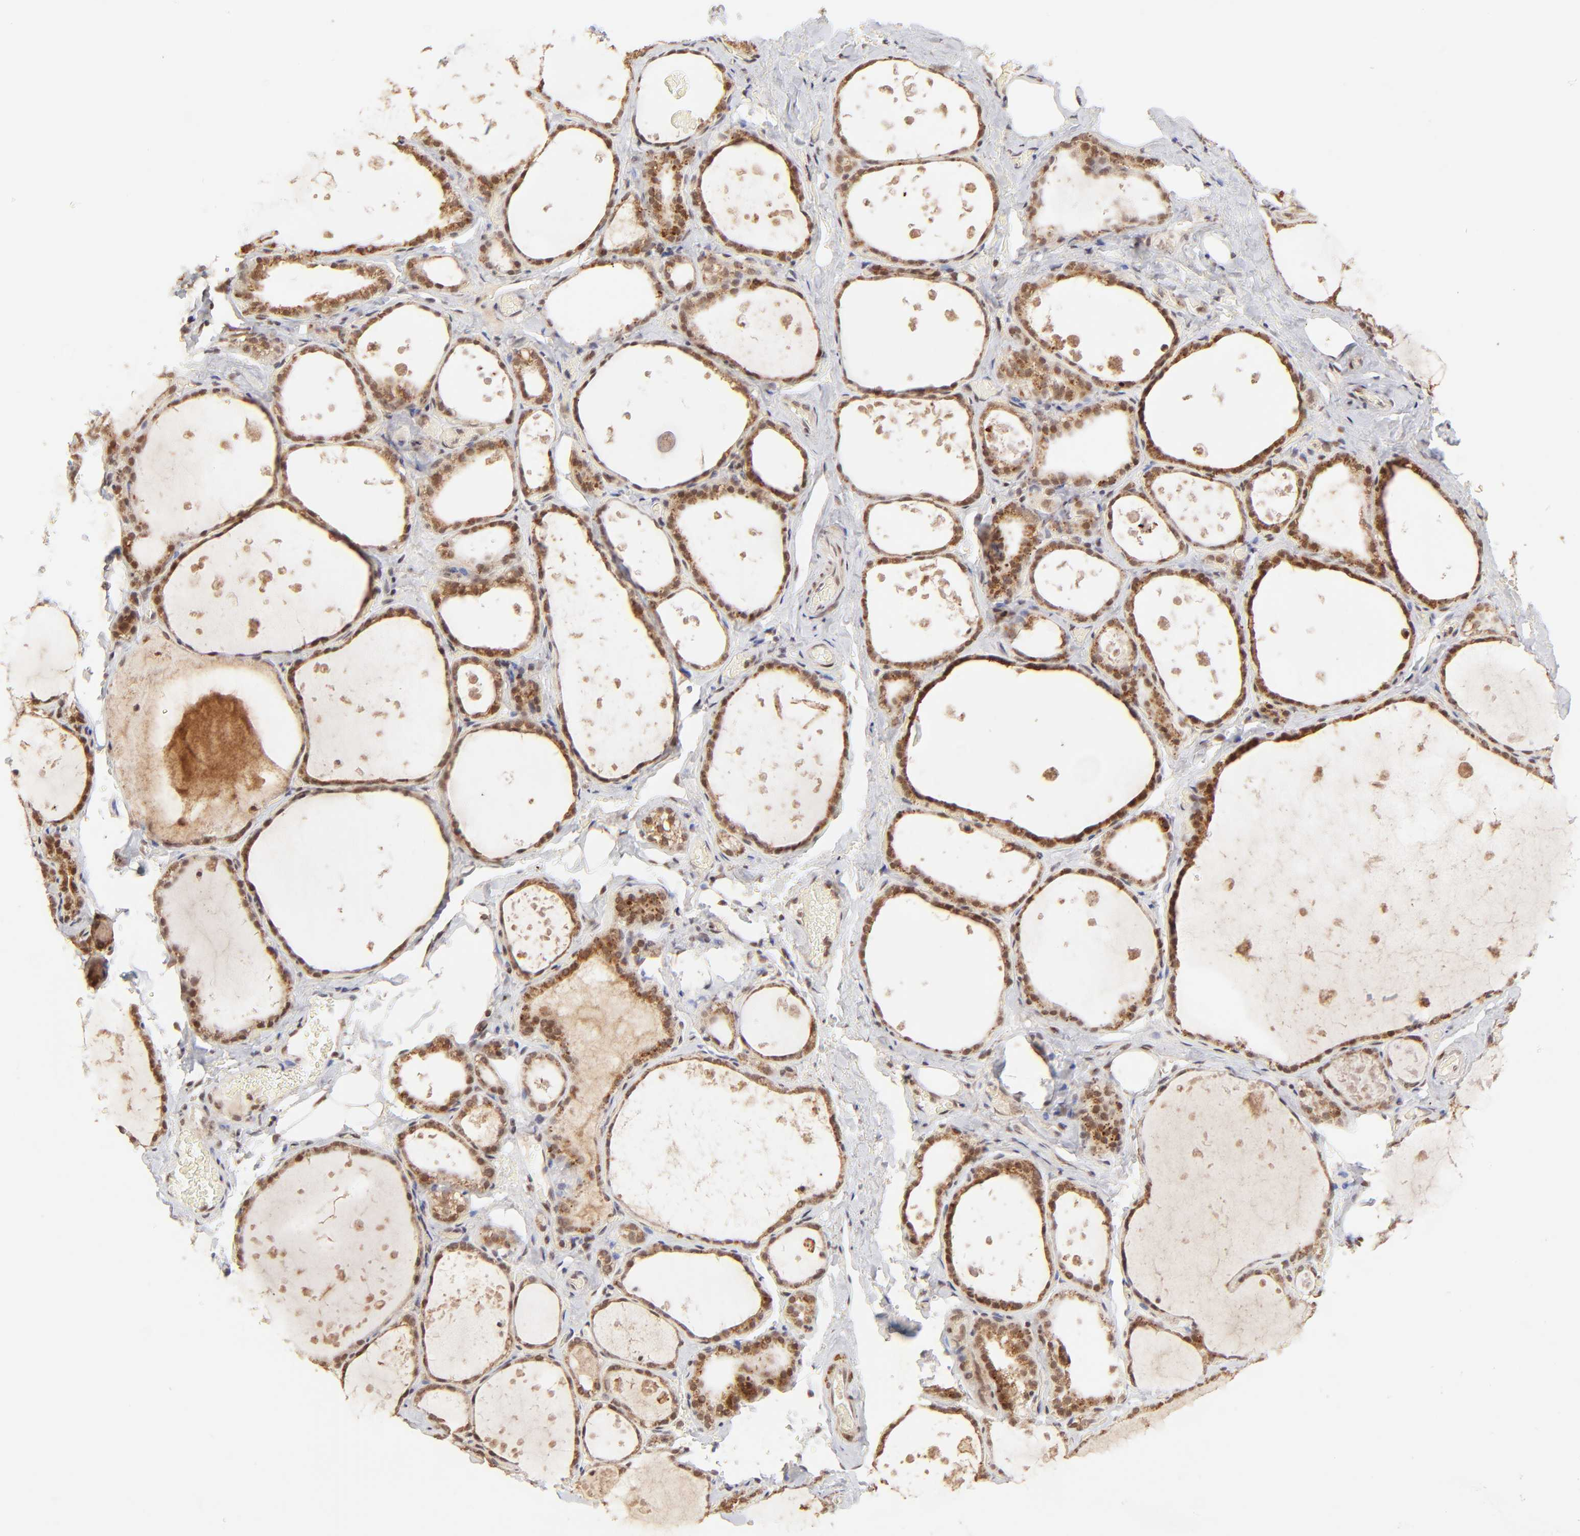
{"staining": {"intensity": "strong", "quantity": ">75%", "location": "cytoplasmic/membranous"}, "tissue": "thyroid gland", "cell_type": "Glandular cells", "image_type": "normal", "snomed": [{"axis": "morphology", "description": "Normal tissue, NOS"}, {"axis": "topography", "description": "Thyroid gland"}], "caption": "Protein expression by immunohistochemistry (IHC) reveals strong cytoplasmic/membranous staining in about >75% of glandular cells in benign thyroid gland. The staining was performed using DAB to visualize the protein expression in brown, while the nuclei were stained in blue with hematoxylin (Magnification: 20x).", "gene": "MED15", "patient": {"sex": "male", "age": 61}}